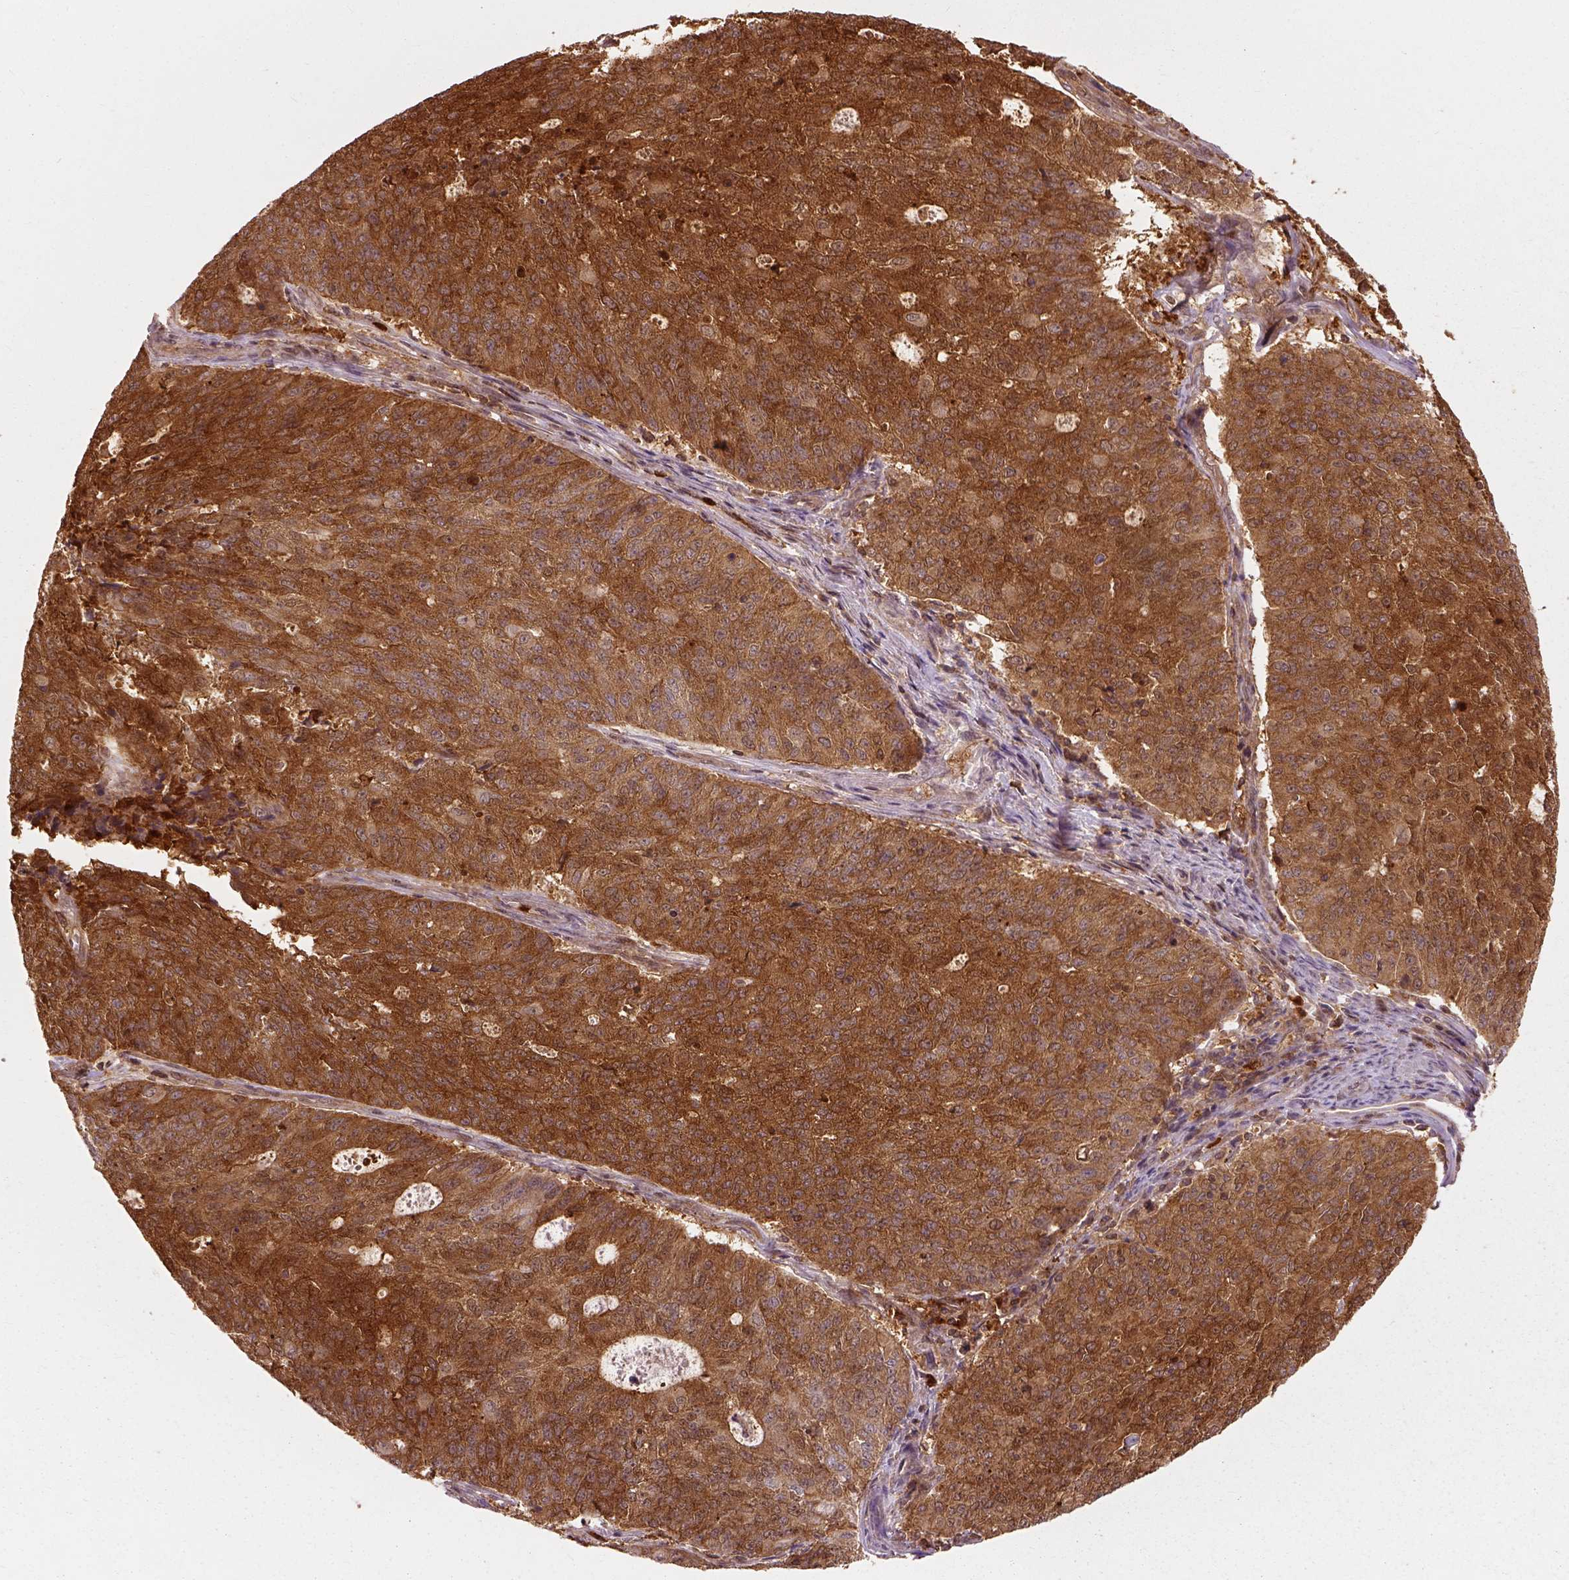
{"staining": {"intensity": "strong", "quantity": ">75%", "location": "cytoplasmic/membranous"}, "tissue": "endometrial cancer", "cell_type": "Tumor cells", "image_type": "cancer", "snomed": [{"axis": "morphology", "description": "Adenocarcinoma, NOS"}, {"axis": "topography", "description": "Endometrium"}], "caption": "The micrograph demonstrates a brown stain indicating the presence of a protein in the cytoplasmic/membranous of tumor cells in endometrial cancer. The protein of interest is stained brown, and the nuclei are stained in blue (DAB IHC with brightfield microscopy, high magnification).", "gene": "GPI", "patient": {"sex": "female", "age": 82}}